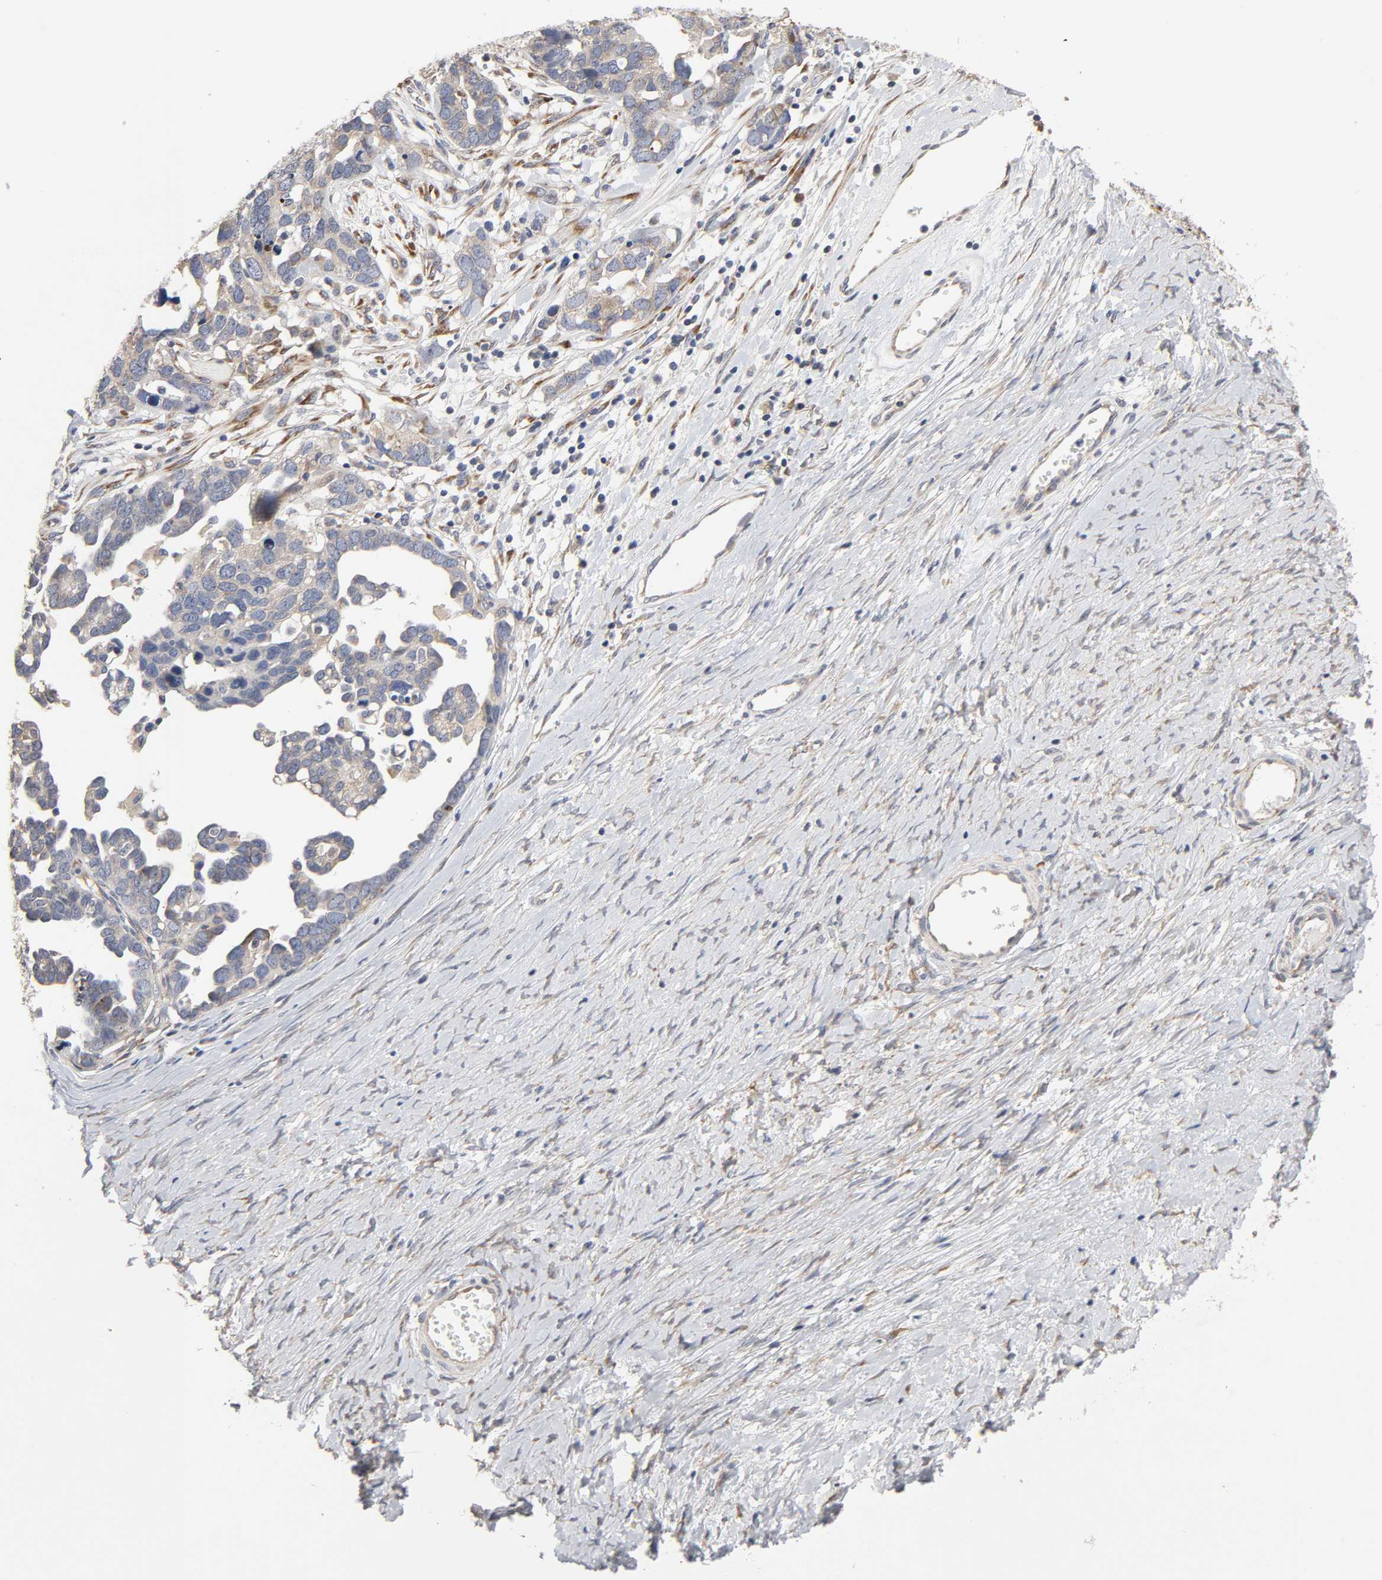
{"staining": {"intensity": "negative", "quantity": "none", "location": "none"}, "tissue": "ovarian cancer", "cell_type": "Tumor cells", "image_type": "cancer", "snomed": [{"axis": "morphology", "description": "Cystadenocarcinoma, serous, NOS"}, {"axis": "topography", "description": "Ovary"}], "caption": "Tumor cells show no significant staining in serous cystadenocarcinoma (ovarian).", "gene": "HDLBP", "patient": {"sex": "female", "age": 54}}